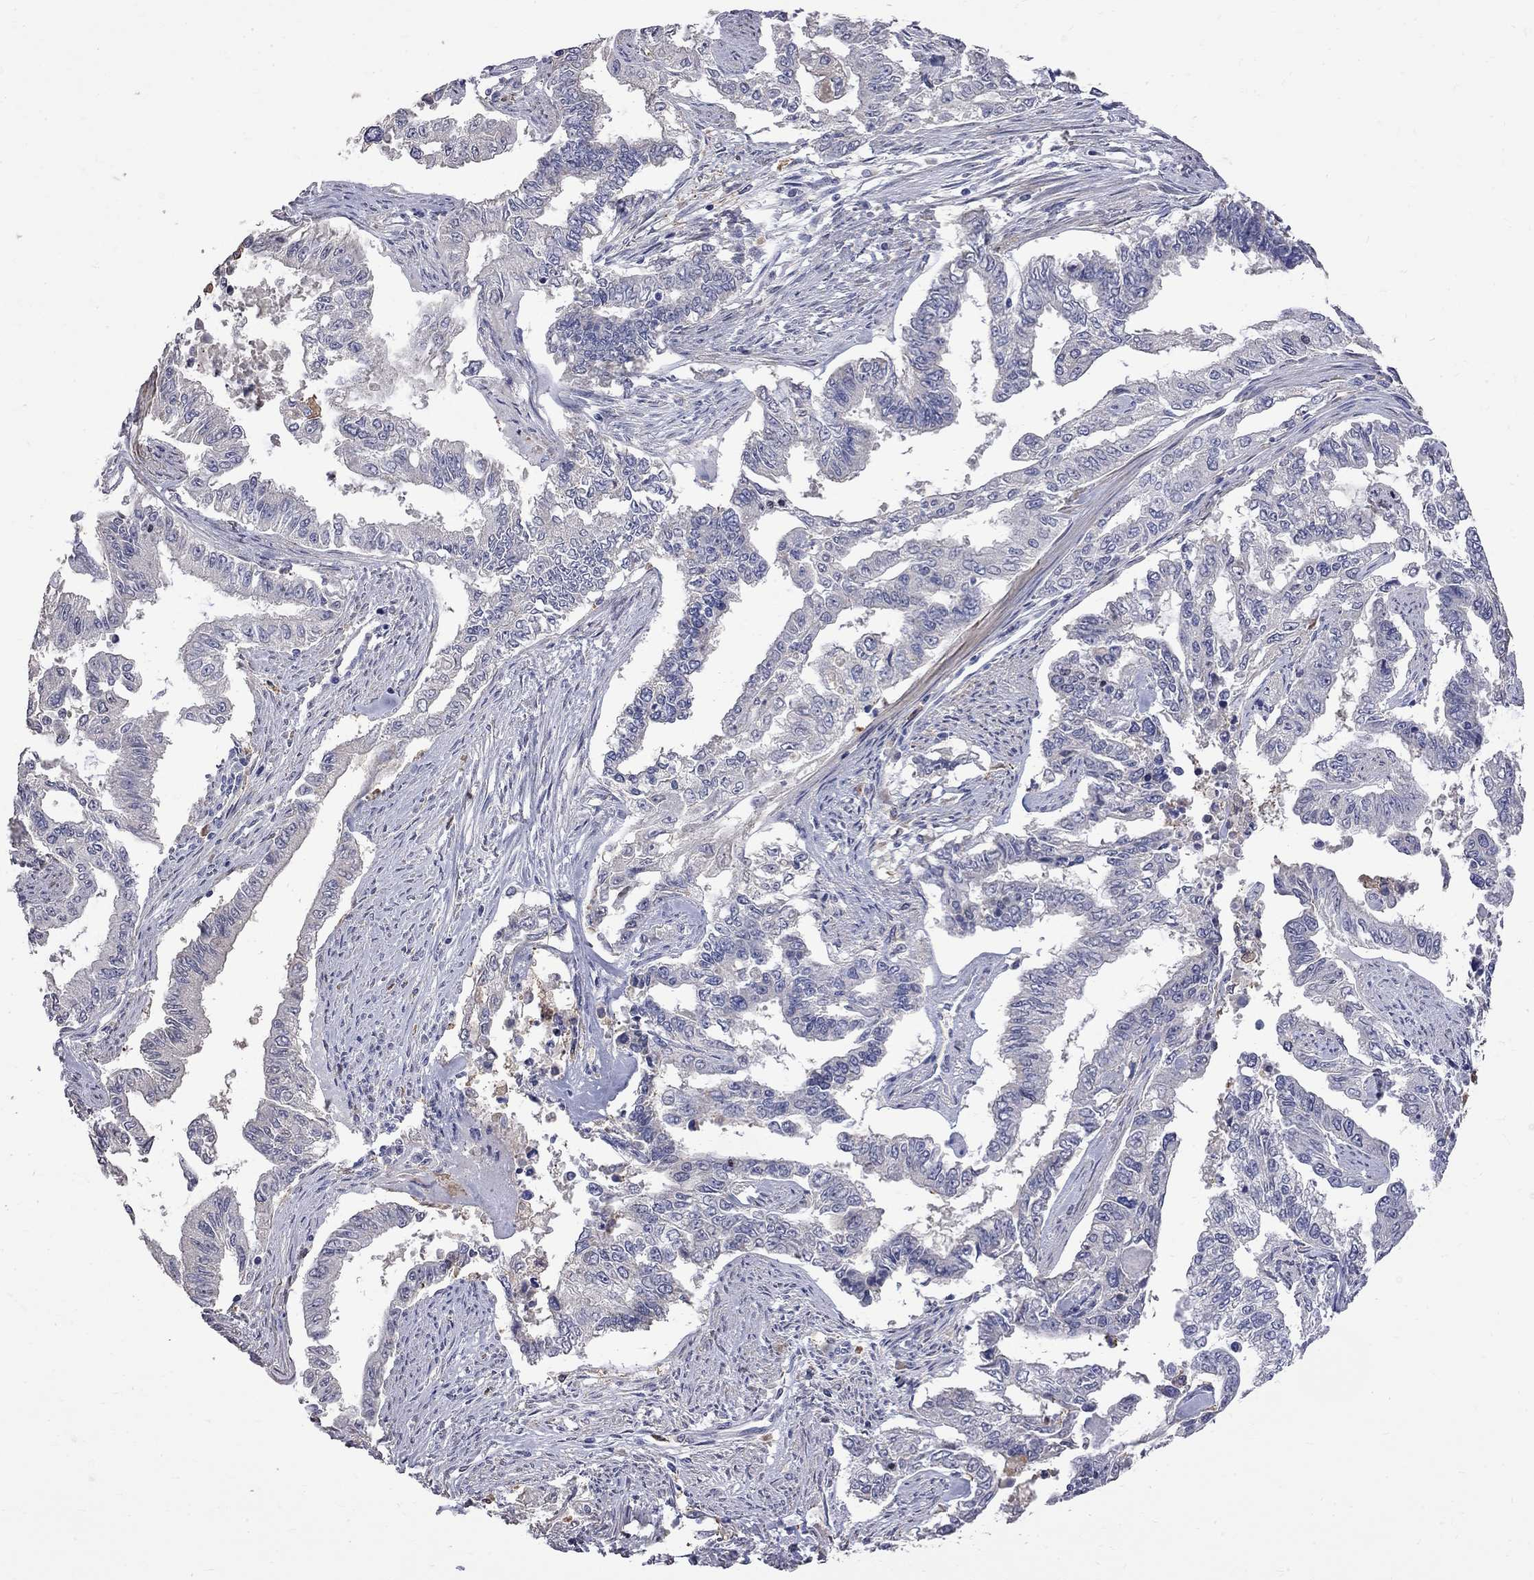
{"staining": {"intensity": "negative", "quantity": "none", "location": "none"}, "tissue": "endometrial cancer", "cell_type": "Tumor cells", "image_type": "cancer", "snomed": [{"axis": "morphology", "description": "Adenocarcinoma, NOS"}, {"axis": "topography", "description": "Uterus"}], "caption": "This micrograph is of adenocarcinoma (endometrial) stained with IHC to label a protein in brown with the nuclei are counter-stained blue. There is no expression in tumor cells.", "gene": "CKAP2", "patient": {"sex": "female", "age": 59}}